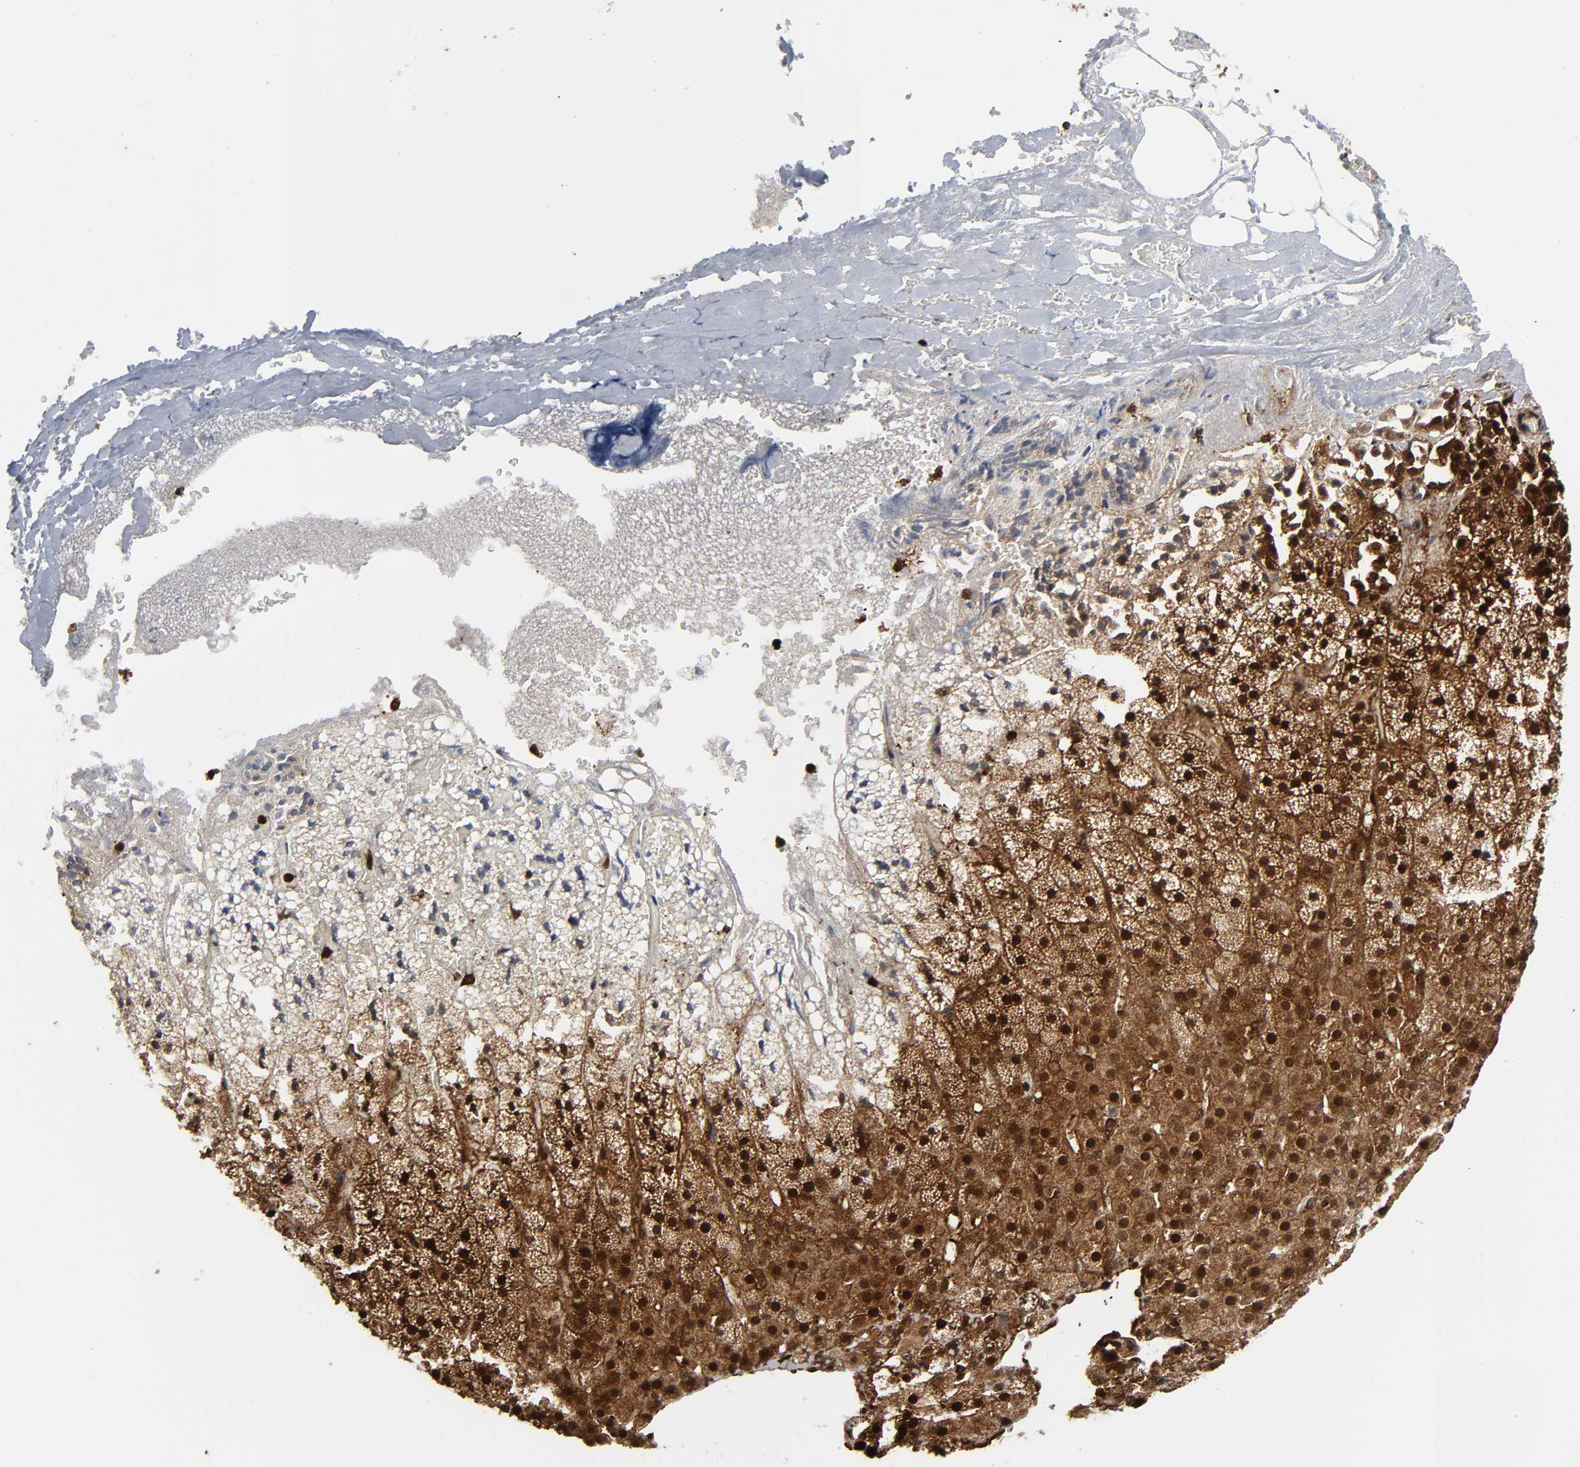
{"staining": {"intensity": "strong", "quantity": "25%-75%", "location": "cytoplasmic/membranous,nuclear"}, "tissue": "adrenal gland", "cell_type": "Glandular cells", "image_type": "normal", "snomed": [{"axis": "morphology", "description": "Normal tissue, NOS"}, {"axis": "topography", "description": "Adrenal gland"}], "caption": "Immunohistochemical staining of normal human adrenal gland demonstrates 25%-75% levels of strong cytoplasmic/membranous,nuclear protein staining in approximately 25%-75% of glandular cells.", "gene": "MAPK1", "patient": {"sex": "male", "age": 35}}